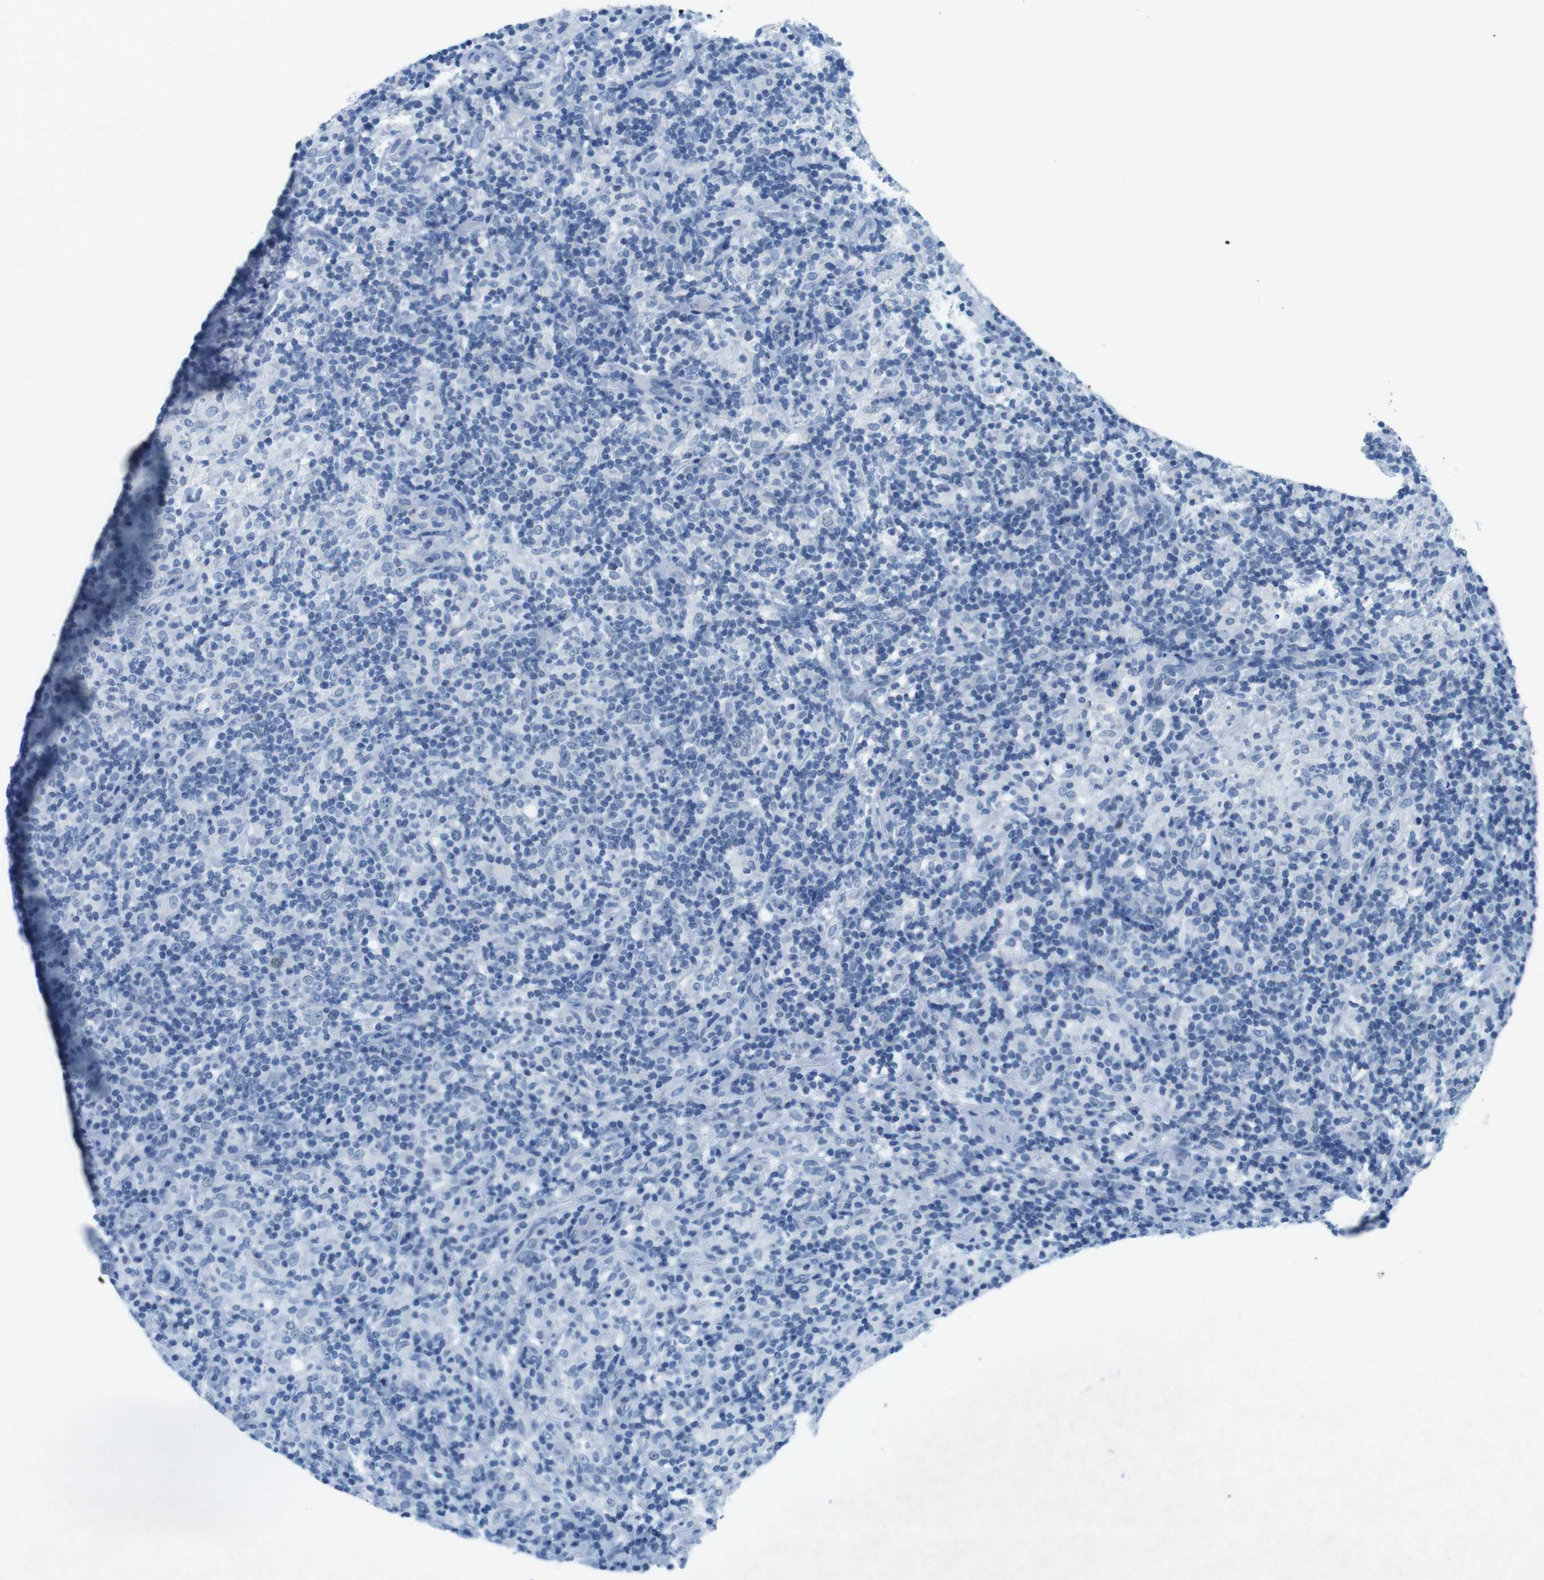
{"staining": {"intensity": "negative", "quantity": "none", "location": "none"}, "tissue": "lymphoma", "cell_type": "Tumor cells", "image_type": "cancer", "snomed": [{"axis": "morphology", "description": "Hodgkin's disease, NOS"}, {"axis": "topography", "description": "Lymph node"}], "caption": "This is a micrograph of immunohistochemistry (IHC) staining of Hodgkin's disease, which shows no staining in tumor cells. Brightfield microscopy of IHC stained with DAB (3,3'-diaminobenzidine) (brown) and hematoxylin (blue), captured at high magnification.", "gene": "CTAG1B", "patient": {"sex": "male", "age": 70}}